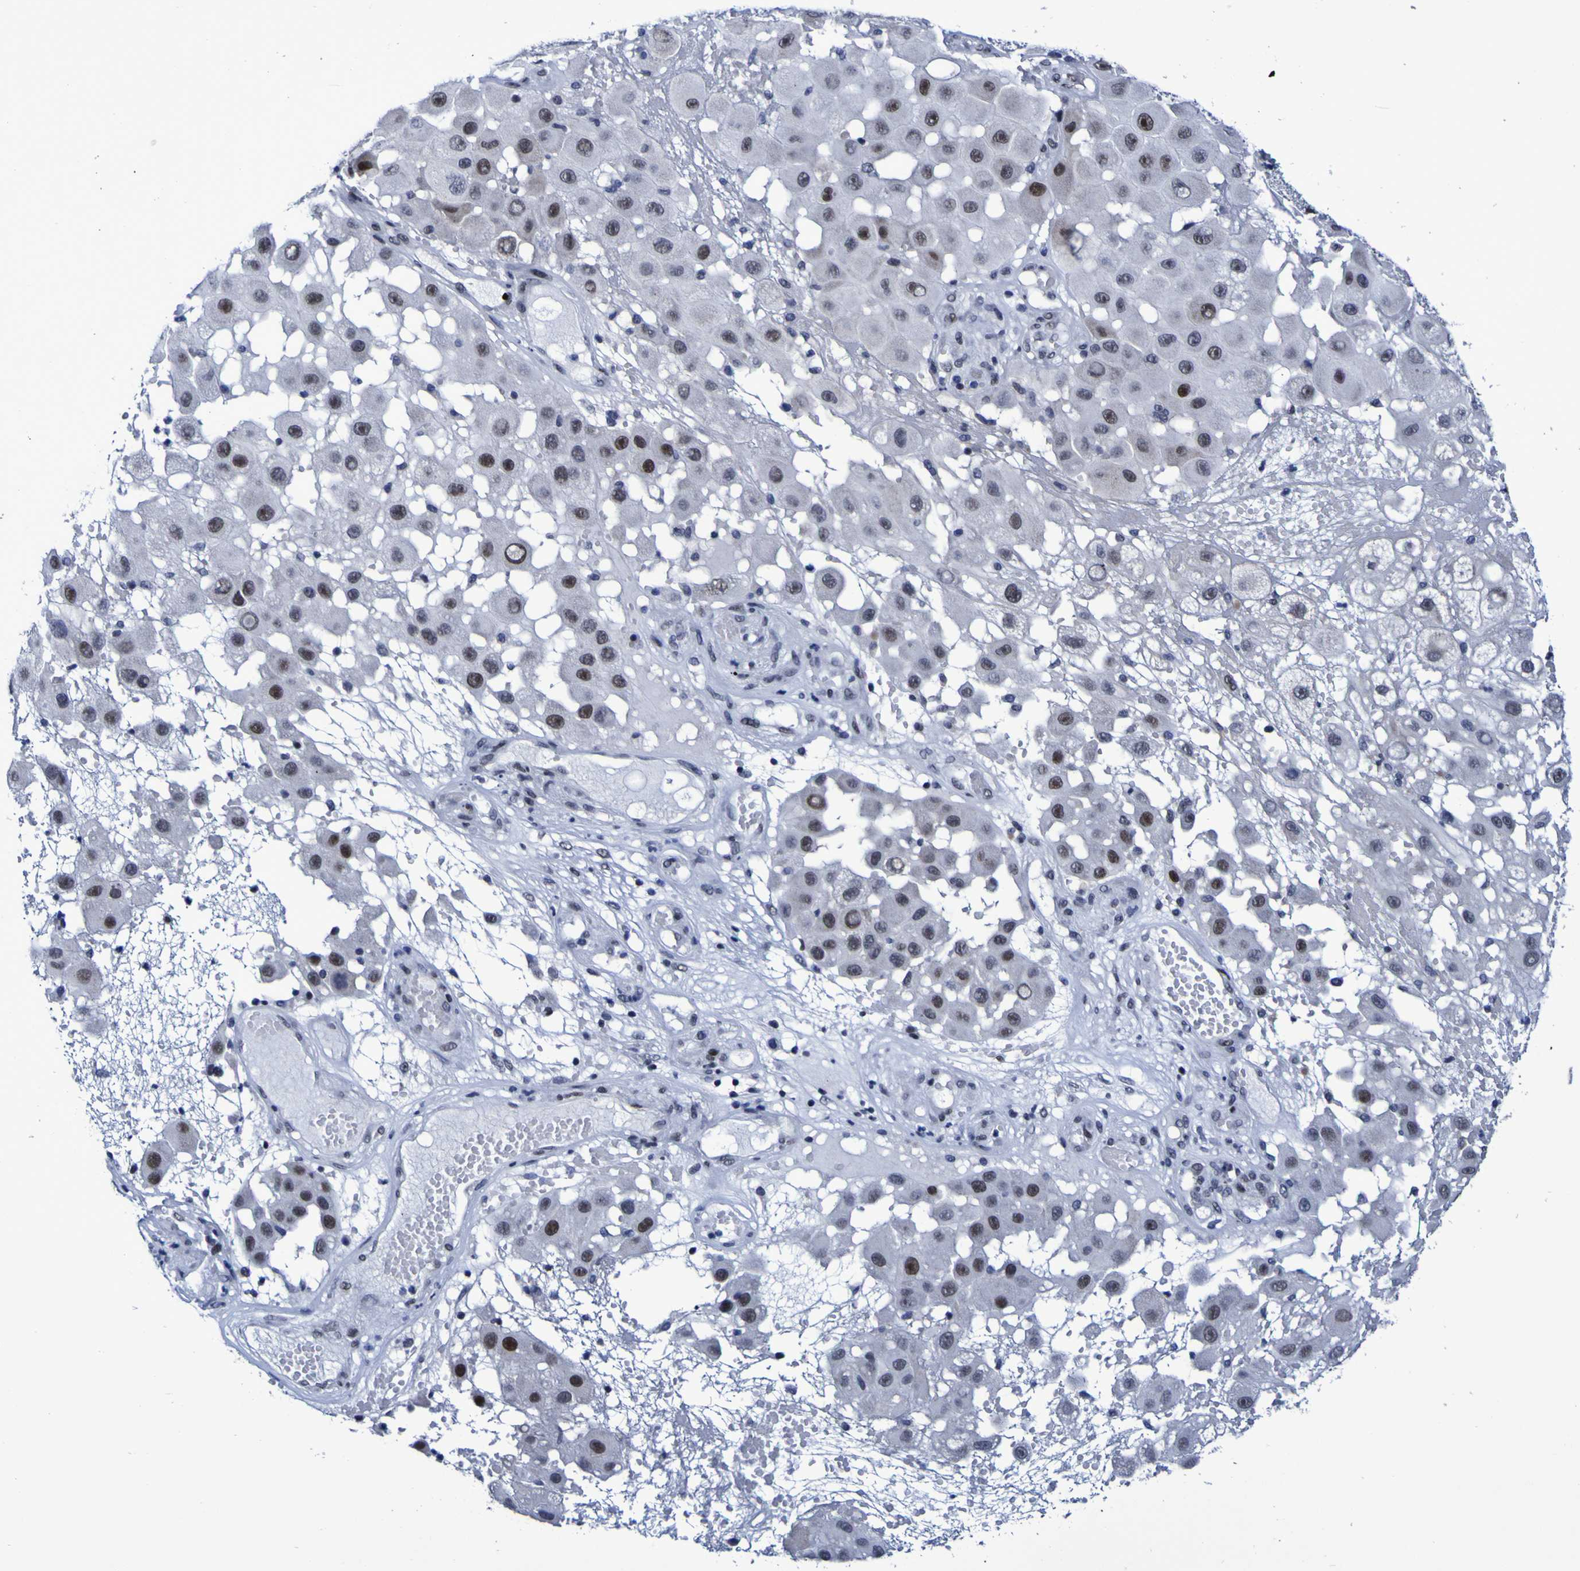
{"staining": {"intensity": "moderate", "quantity": "25%-75%", "location": "nuclear"}, "tissue": "melanoma", "cell_type": "Tumor cells", "image_type": "cancer", "snomed": [{"axis": "morphology", "description": "Malignant melanoma, NOS"}, {"axis": "topography", "description": "Skin"}], "caption": "Tumor cells show medium levels of moderate nuclear staining in about 25%-75% of cells in human malignant melanoma.", "gene": "MBD3", "patient": {"sex": "female", "age": 81}}